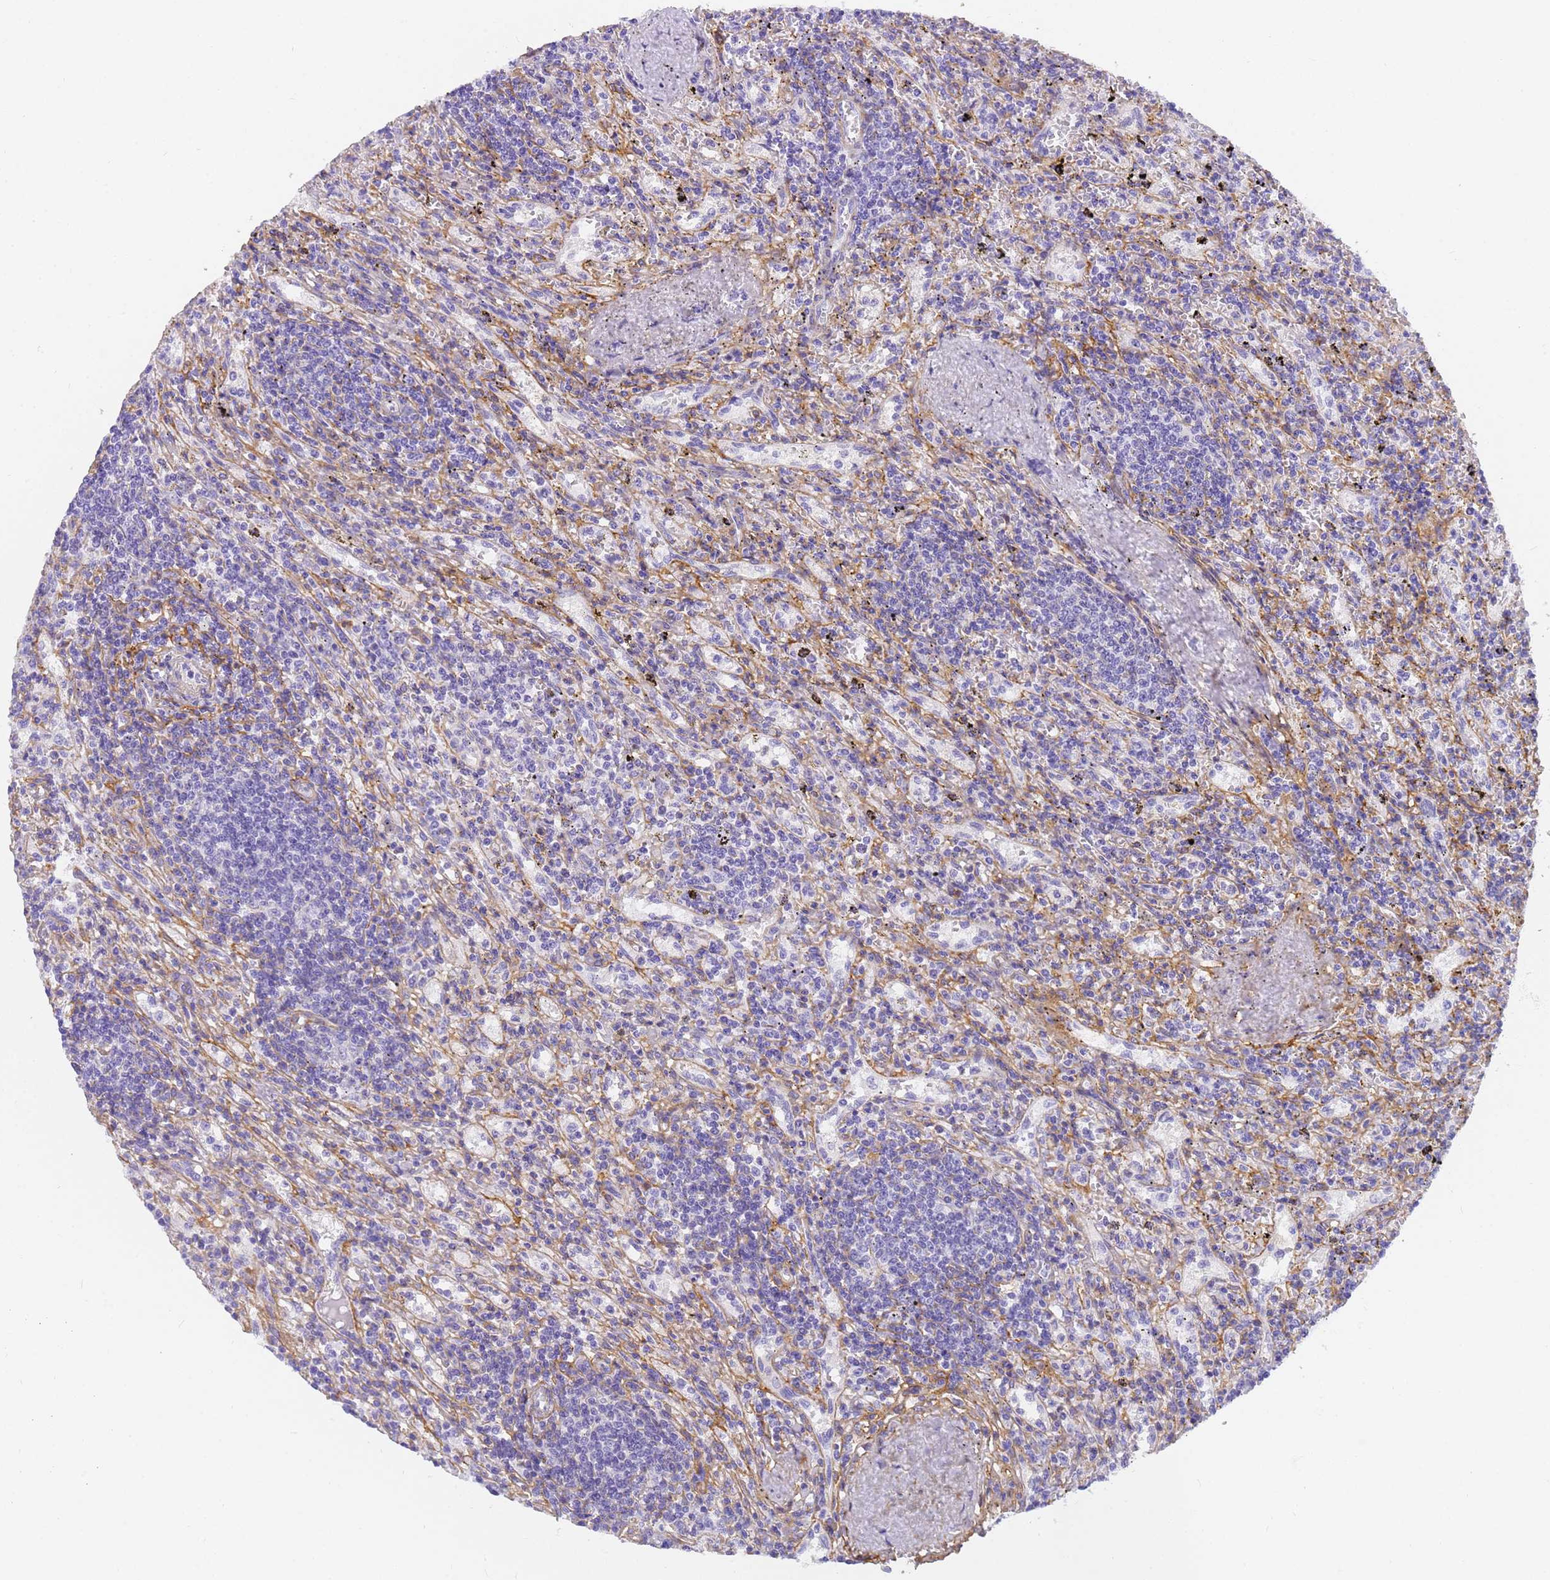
{"staining": {"intensity": "negative", "quantity": "none", "location": "none"}, "tissue": "lymphoma", "cell_type": "Tumor cells", "image_type": "cancer", "snomed": [{"axis": "morphology", "description": "Malignant lymphoma, non-Hodgkin's type, Low grade"}, {"axis": "topography", "description": "Spleen"}], "caption": "Human low-grade malignant lymphoma, non-Hodgkin's type stained for a protein using IHC shows no positivity in tumor cells.", "gene": "MVB12A", "patient": {"sex": "male", "age": 76}}